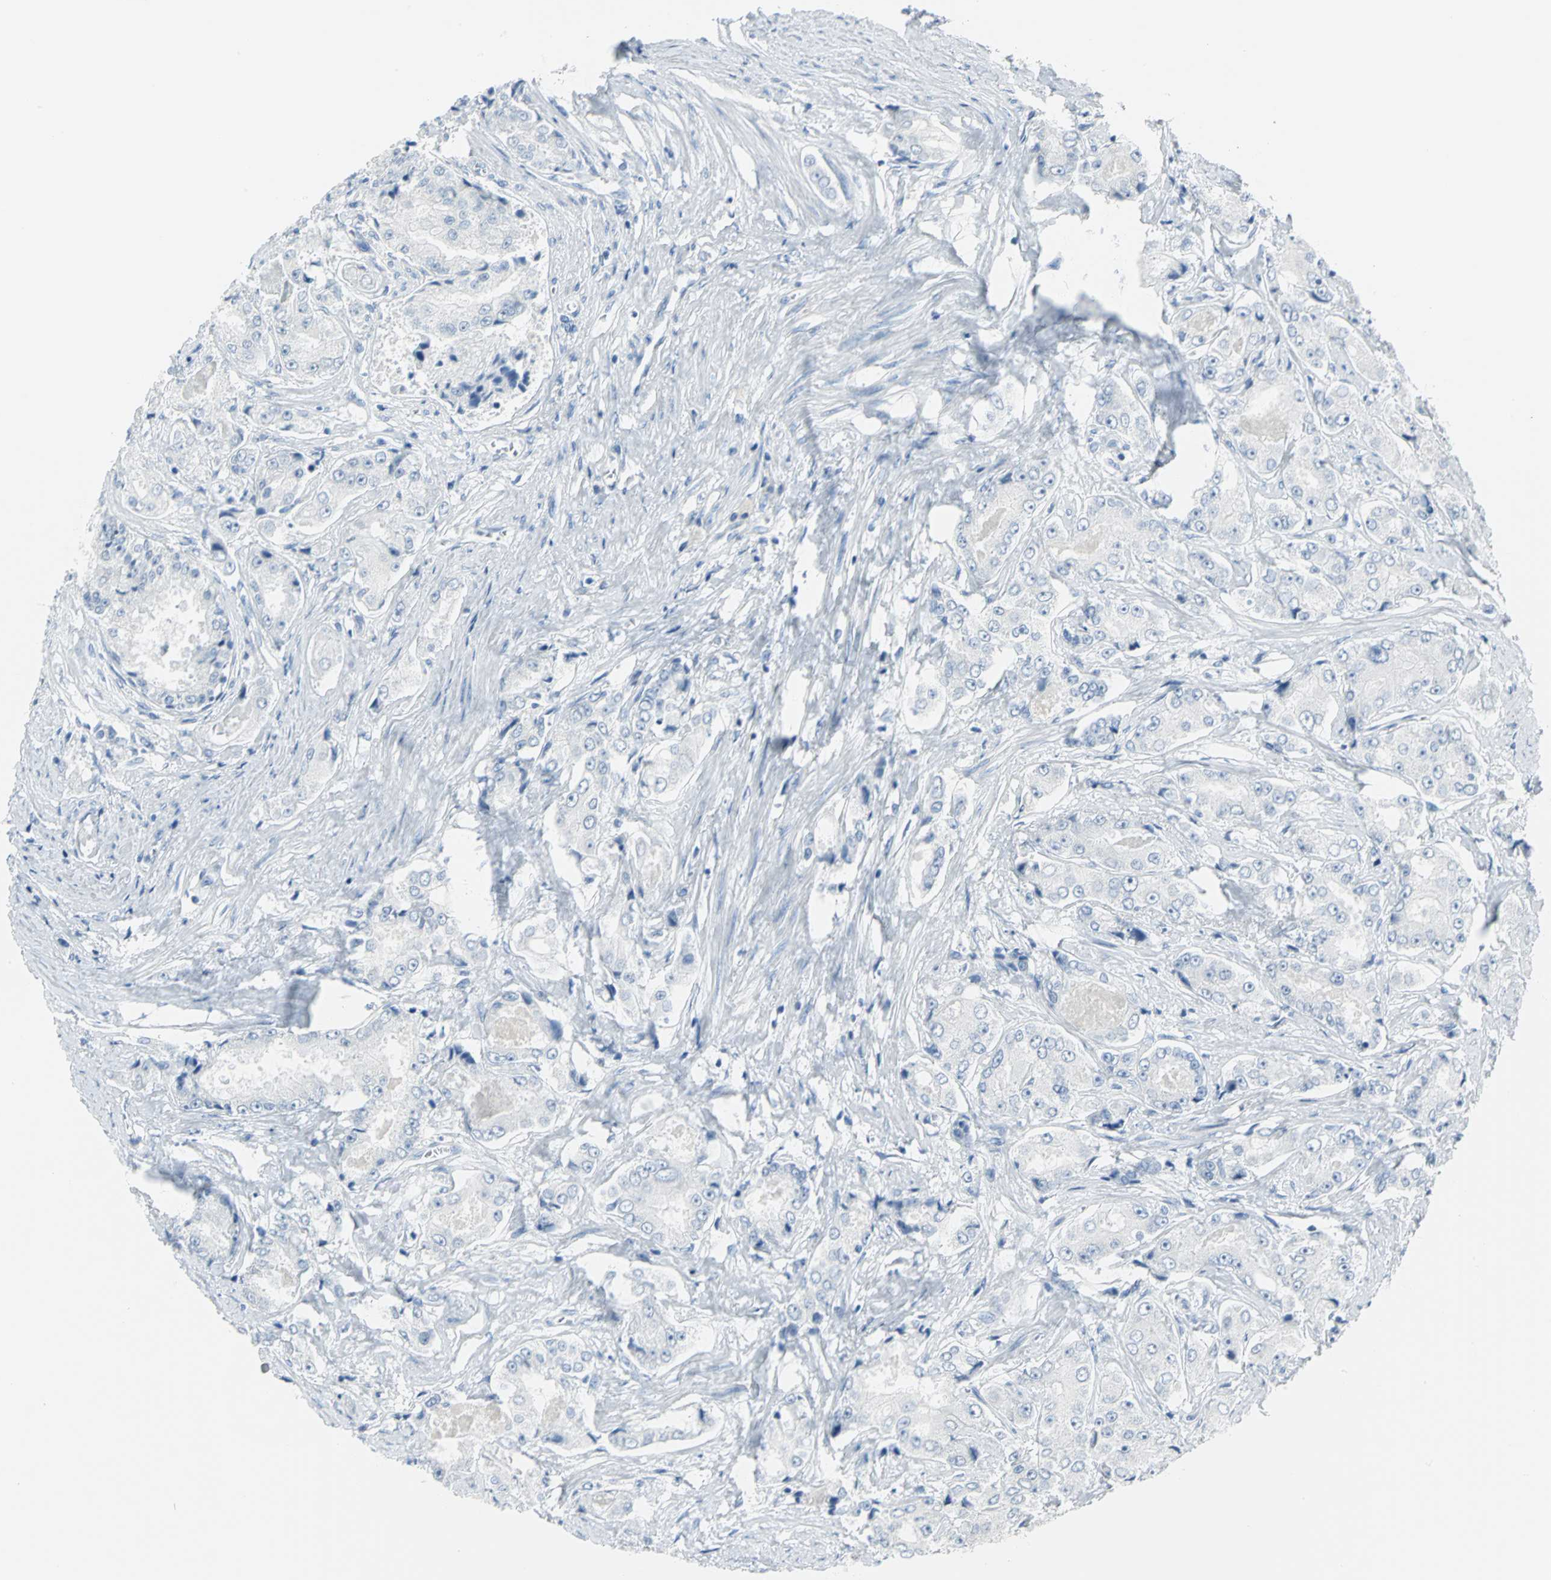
{"staining": {"intensity": "negative", "quantity": "none", "location": "none"}, "tissue": "prostate cancer", "cell_type": "Tumor cells", "image_type": "cancer", "snomed": [{"axis": "morphology", "description": "Adenocarcinoma, High grade"}, {"axis": "topography", "description": "Prostate"}], "caption": "High power microscopy image of an immunohistochemistry (IHC) image of prostate cancer, revealing no significant expression in tumor cells.", "gene": "MCM3", "patient": {"sex": "male", "age": 73}}